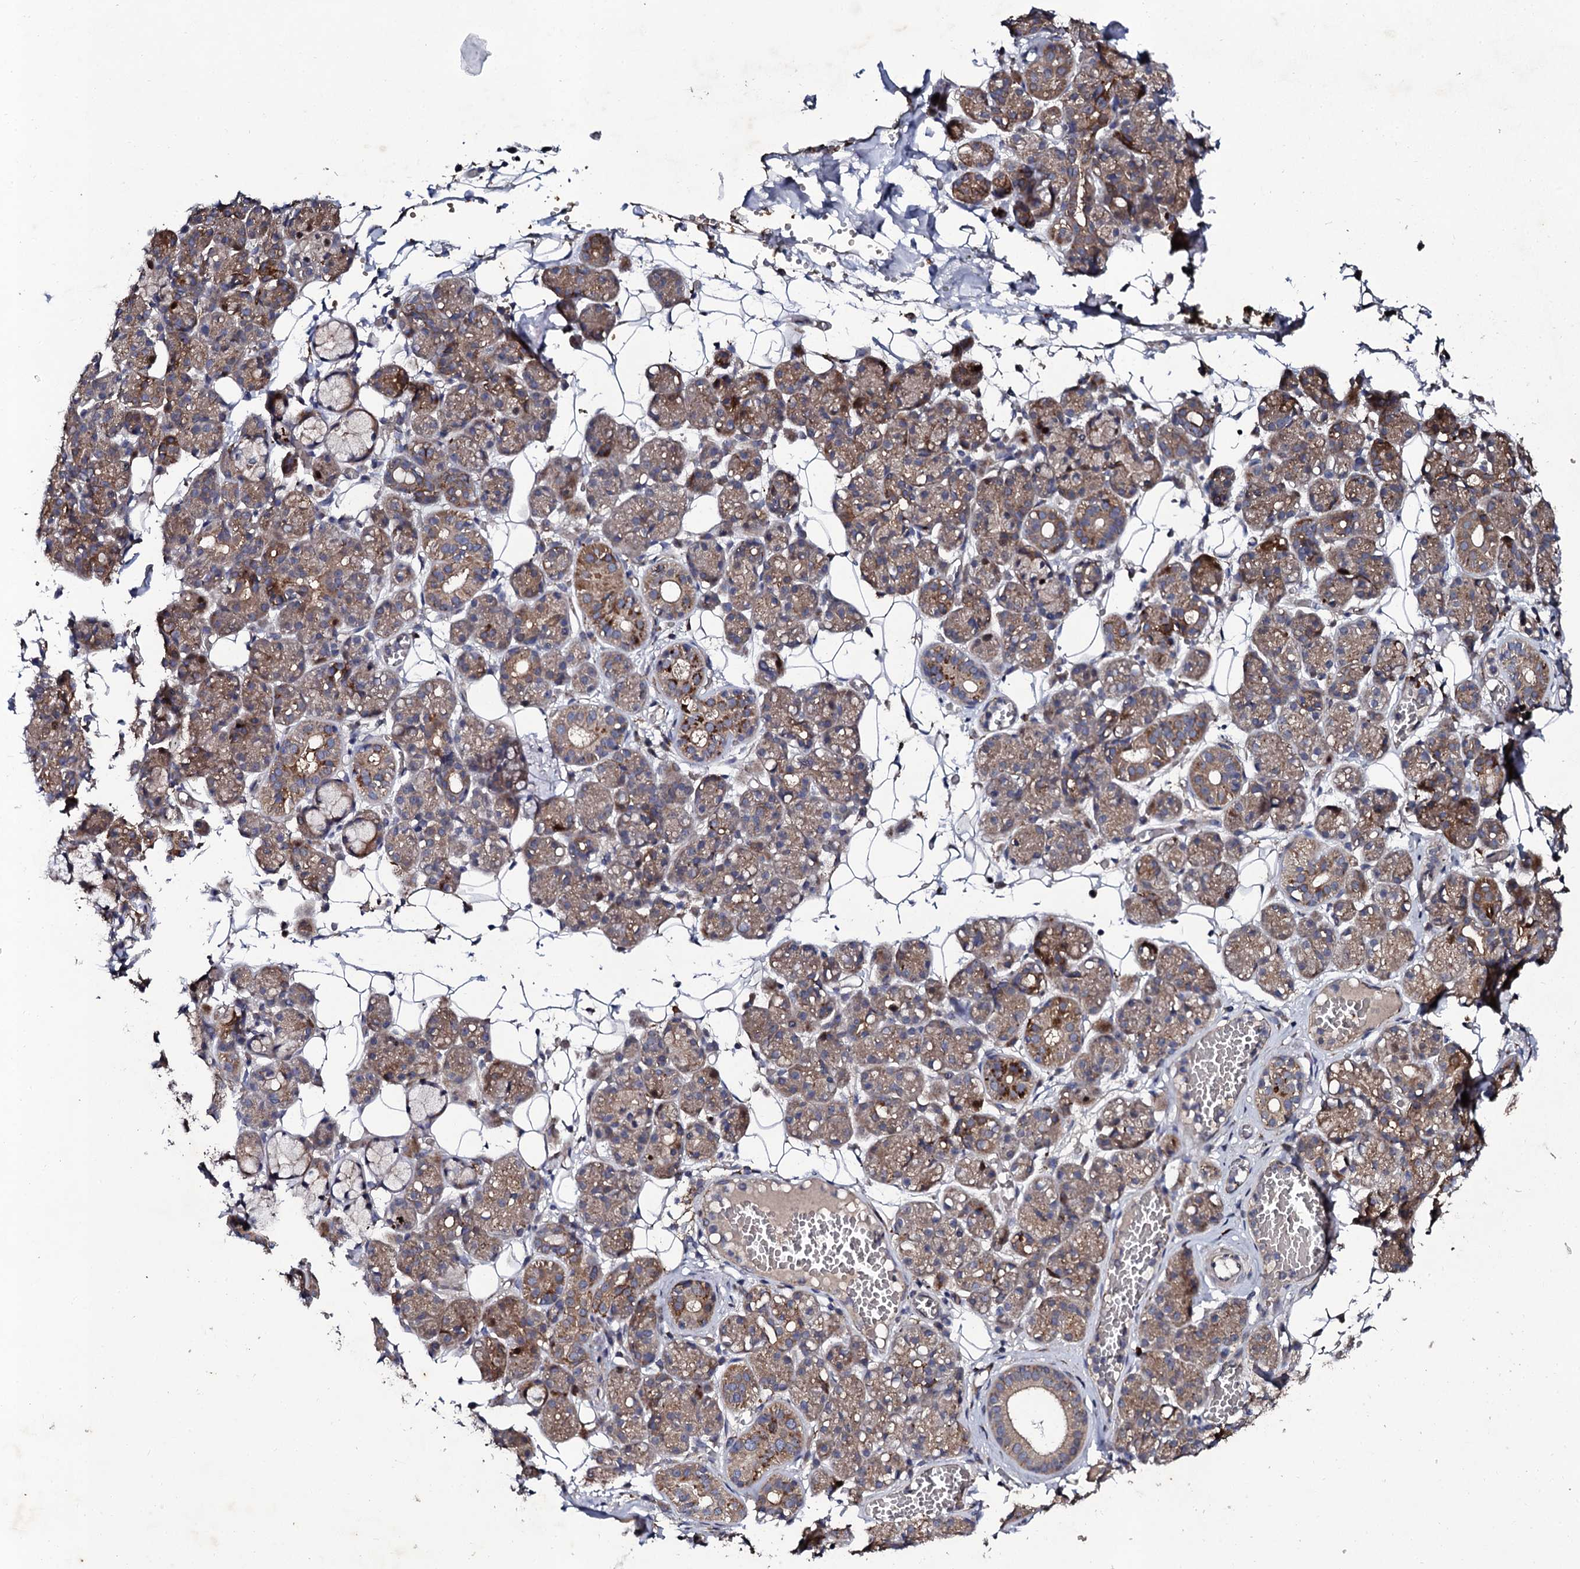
{"staining": {"intensity": "moderate", "quantity": "25%-75%", "location": "cytoplasmic/membranous"}, "tissue": "salivary gland", "cell_type": "Glandular cells", "image_type": "normal", "snomed": [{"axis": "morphology", "description": "Normal tissue, NOS"}, {"axis": "topography", "description": "Salivary gland"}], "caption": "Human salivary gland stained for a protein (brown) demonstrates moderate cytoplasmic/membranous positive staining in approximately 25%-75% of glandular cells.", "gene": "LRRC28", "patient": {"sex": "male", "age": 63}}